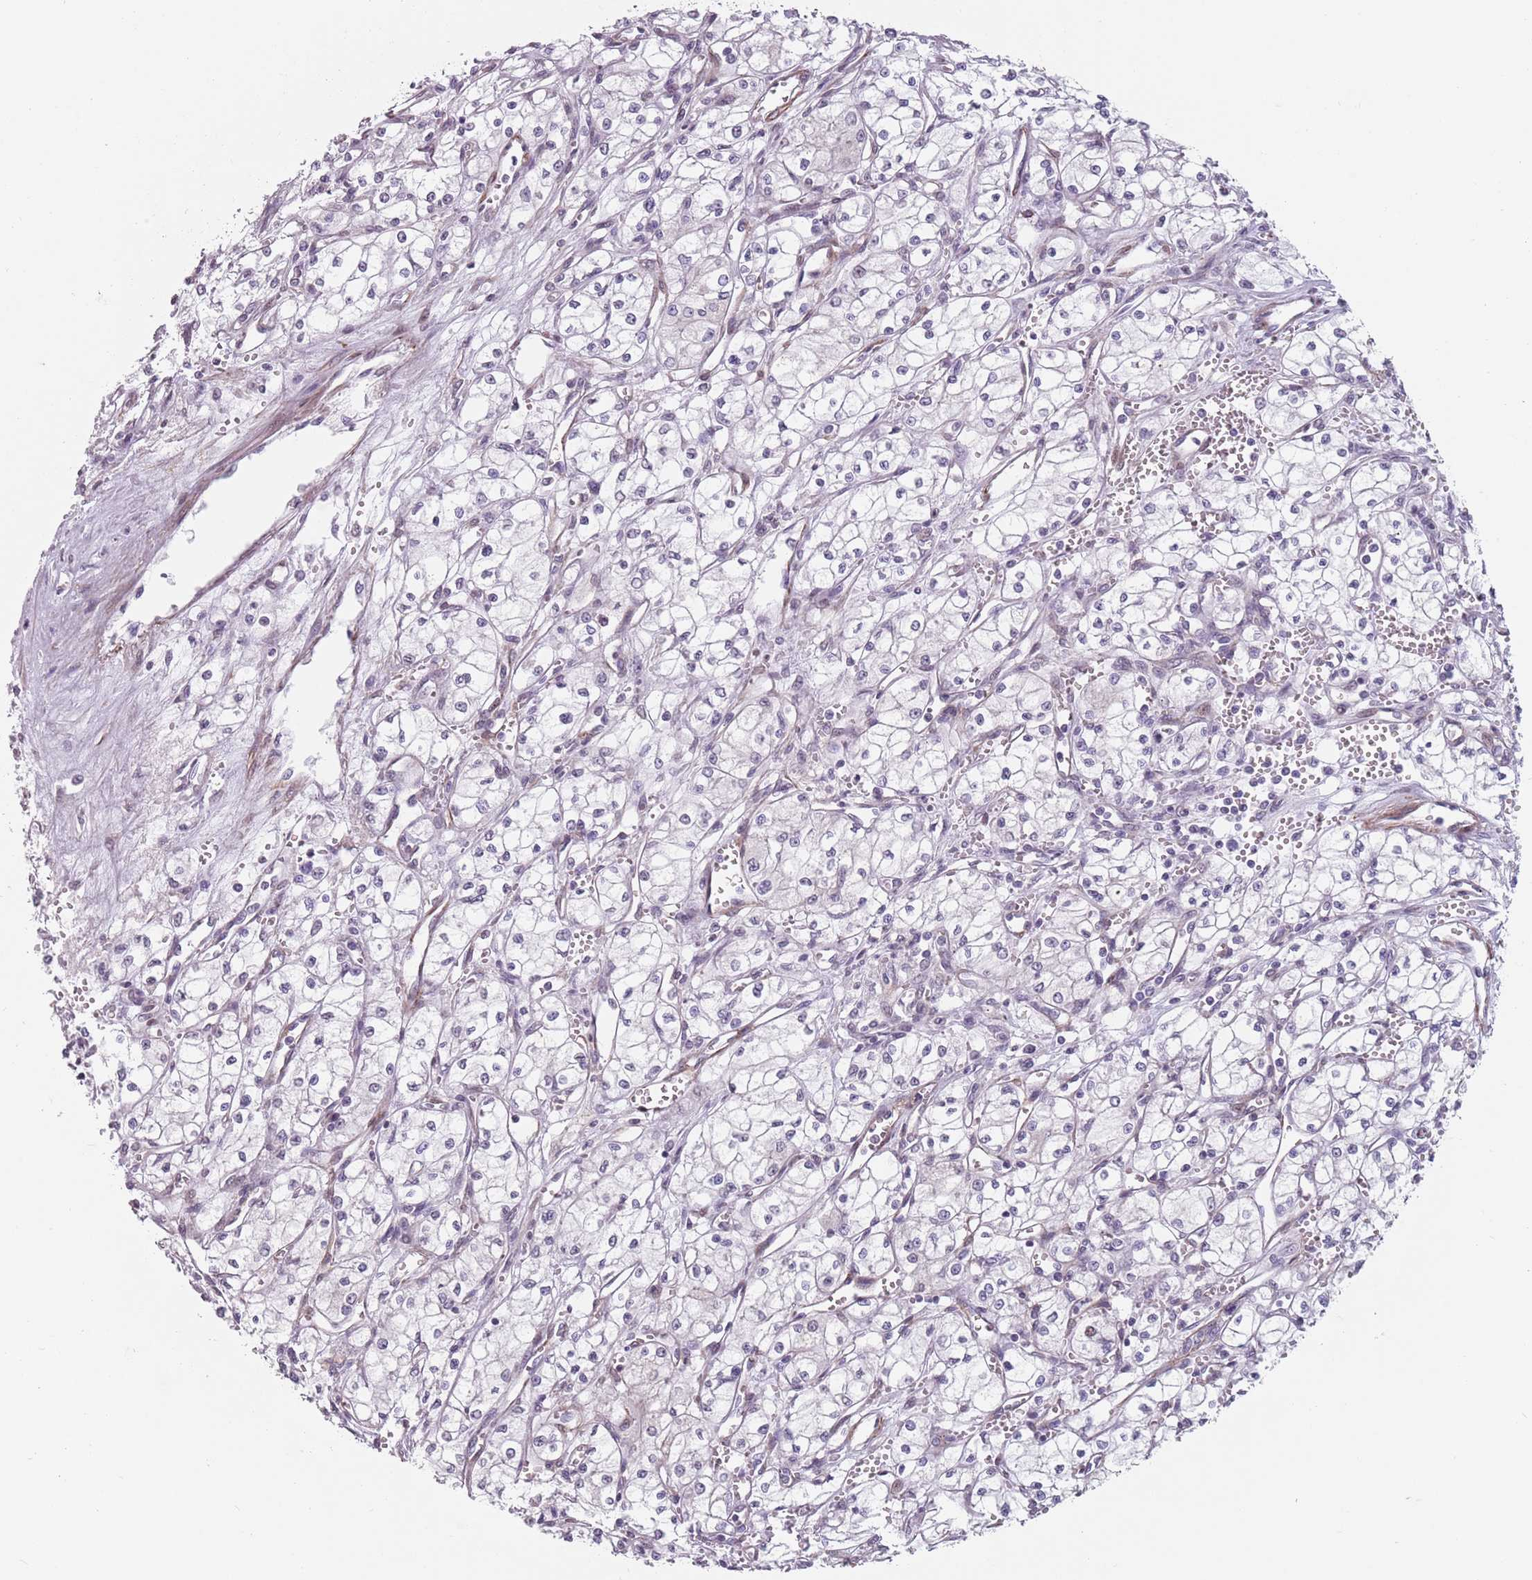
{"staining": {"intensity": "negative", "quantity": "none", "location": "none"}, "tissue": "renal cancer", "cell_type": "Tumor cells", "image_type": "cancer", "snomed": [{"axis": "morphology", "description": "Adenocarcinoma, NOS"}, {"axis": "topography", "description": "Kidney"}], "caption": "Renal cancer was stained to show a protein in brown. There is no significant positivity in tumor cells.", "gene": "TMC4", "patient": {"sex": "male", "age": 59}}